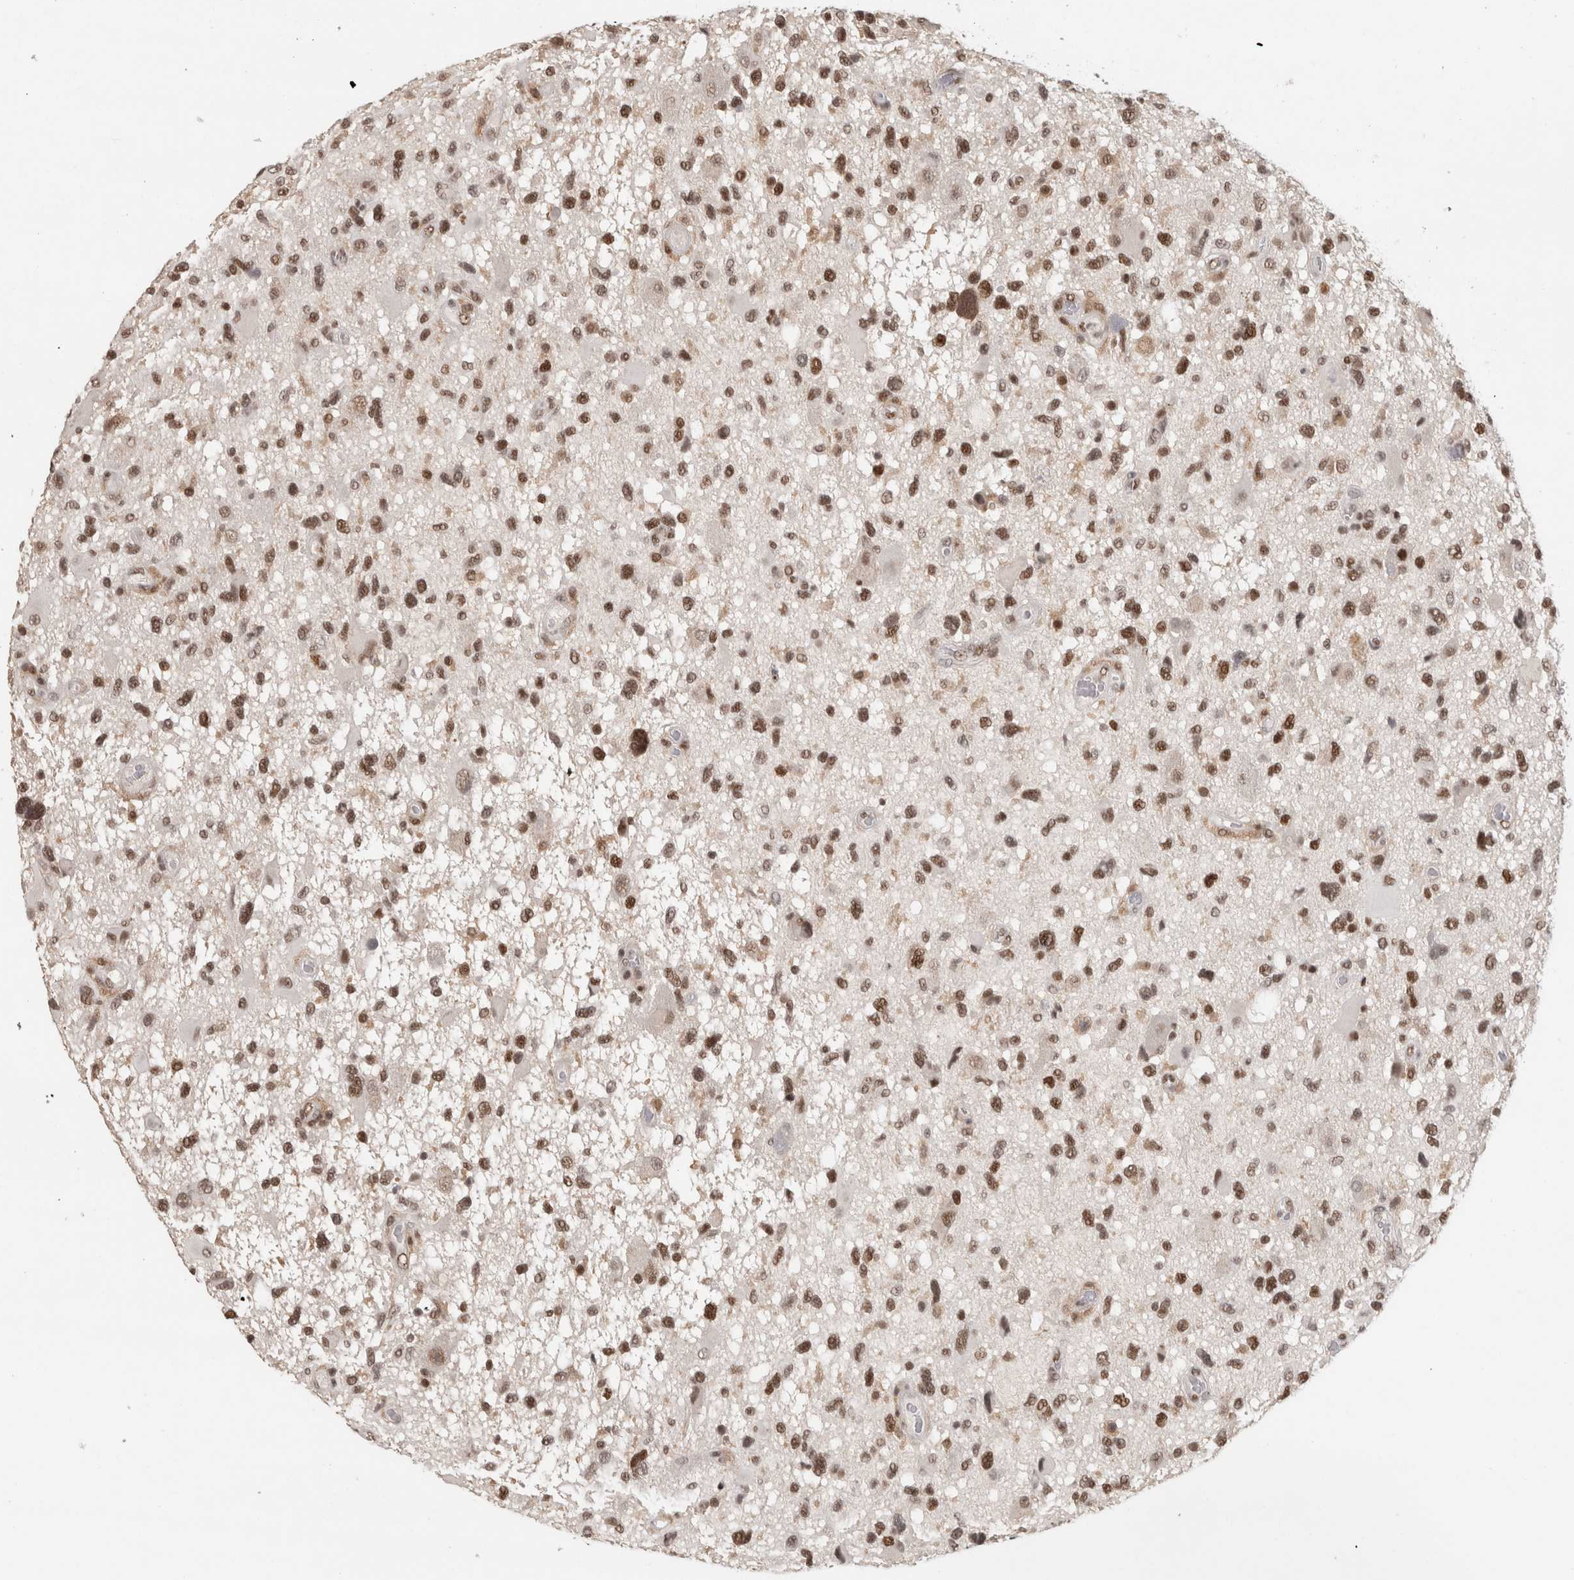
{"staining": {"intensity": "strong", "quantity": ">75%", "location": "nuclear"}, "tissue": "glioma", "cell_type": "Tumor cells", "image_type": "cancer", "snomed": [{"axis": "morphology", "description": "Glioma, malignant, High grade"}, {"axis": "topography", "description": "Brain"}], "caption": "Immunohistochemical staining of malignant high-grade glioma exhibits high levels of strong nuclear protein staining in about >75% of tumor cells.", "gene": "ZNF830", "patient": {"sex": "male", "age": 33}}